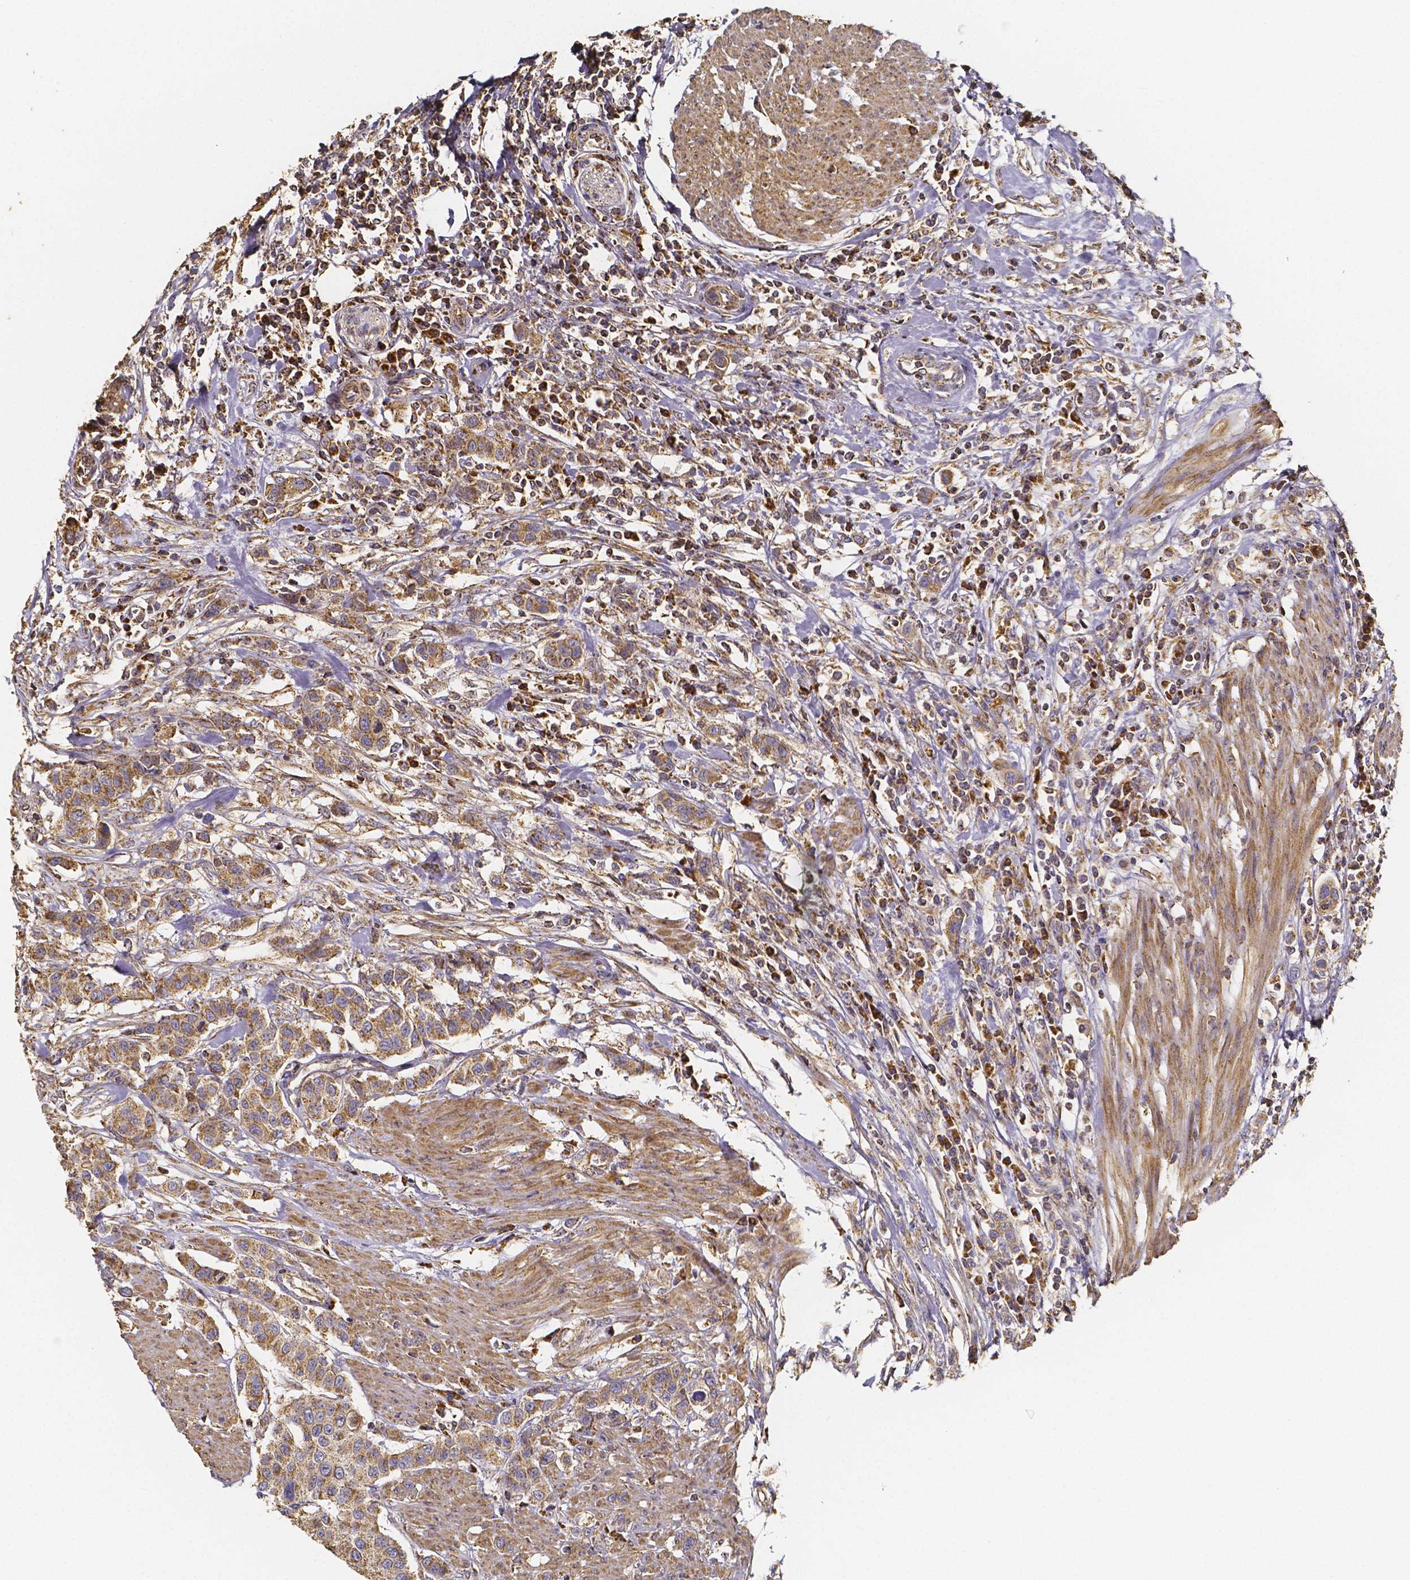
{"staining": {"intensity": "moderate", "quantity": ">75%", "location": "cytoplasmic/membranous"}, "tissue": "urothelial cancer", "cell_type": "Tumor cells", "image_type": "cancer", "snomed": [{"axis": "morphology", "description": "Urothelial carcinoma, High grade"}, {"axis": "topography", "description": "Urinary bladder"}], "caption": "Immunohistochemical staining of urothelial carcinoma (high-grade) exhibits medium levels of moderate cytoplasmic/membranous protein staining in about >75% of tumor cells.", "gene": "SLC35D2", "patient": {"sex": "female", "age": 58}}